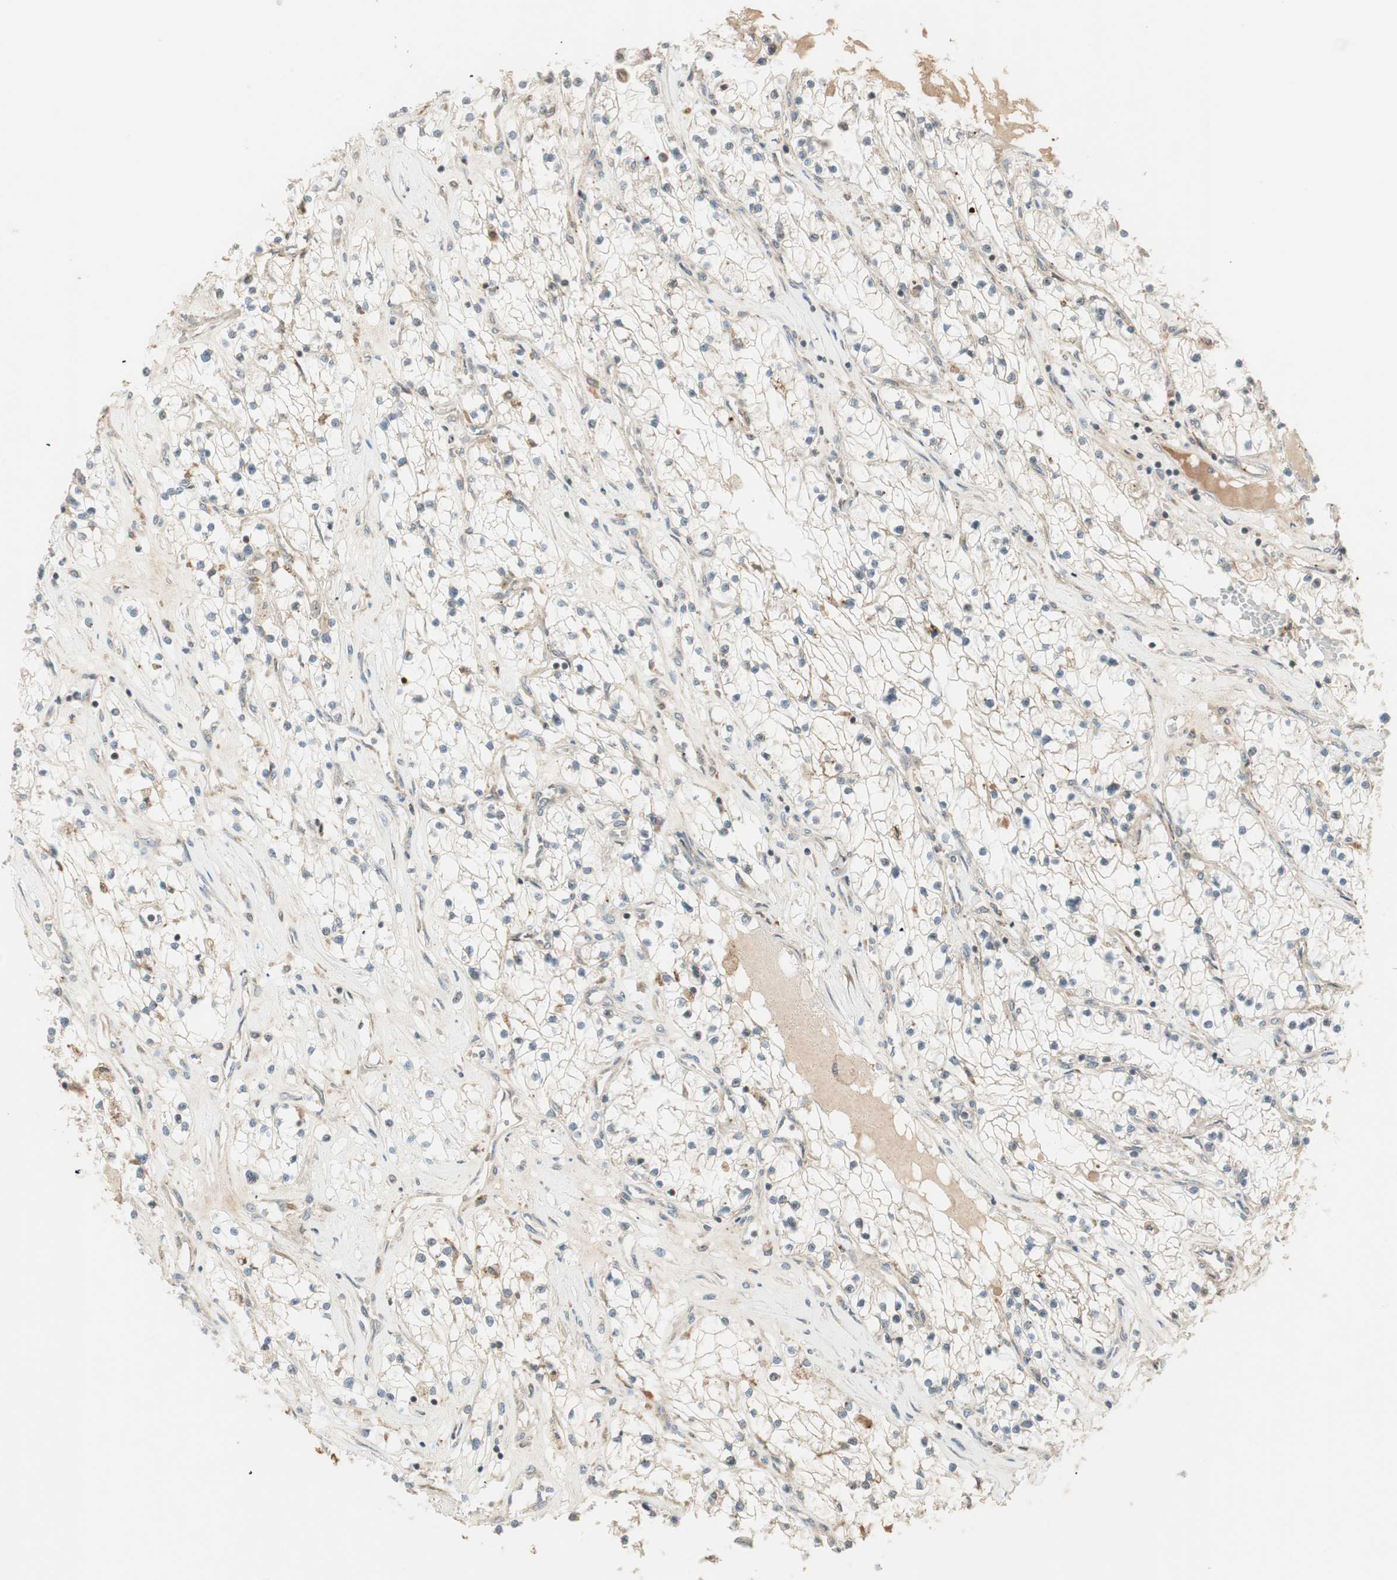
{"staining": {"intensity": "negative", "quantity": "none", "location": "none"}, "tissue": "renal cancer", "cell_type": "Tumor cells", "image_type": "cancer", "snomed": [{"axis": "morphology", "description": "Adenocarcinoma, NOS"}, {"axis": "topography", "description": "Kidney"}], "caption": "Protein analysis of renal cancer displays no significant expression in tumor cells.", "gene": "SFRP1", "patient": {"sex": "male", "age": 68}}